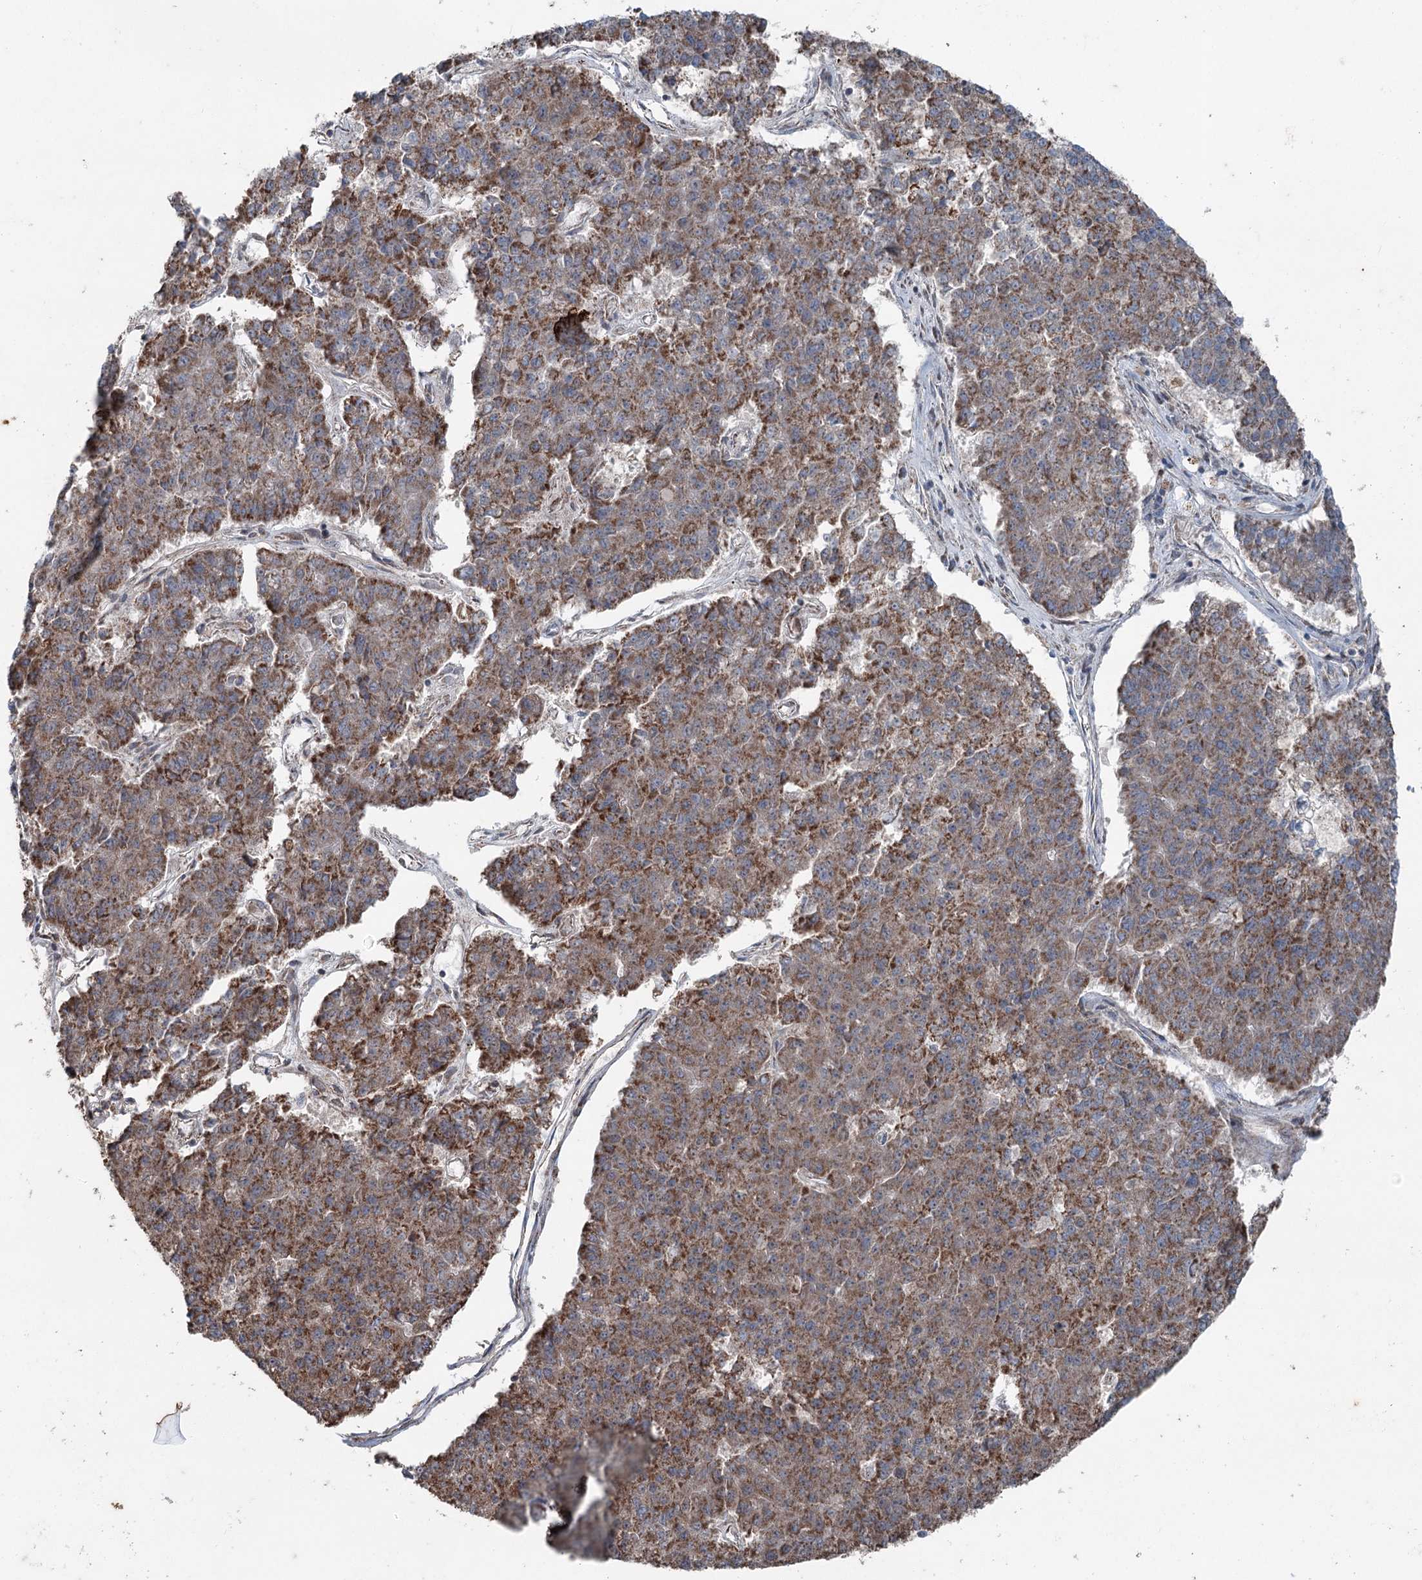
{"staining": {"intensity": "strong", "quantity": ">75%", "location": "cytoplasmic/membranous"}, "tissue": "pancreatic cancer", "cell_type": "Tumor cells", "image_type": "cancer", "snomed": [{"axis": "morphology", "description": "Adenocarcinoma, NOS"}, {"axis": "topography", "description": "Pancreas"}], "caption": "Adenocarcinoma (pancreatic) stained for a protein (brown) shows strong cytoplasmic/membranous positive positivity in about >75% of tumor cells.", "gene": "UCN3", "patient": {"sex": "male", "age": 50}}